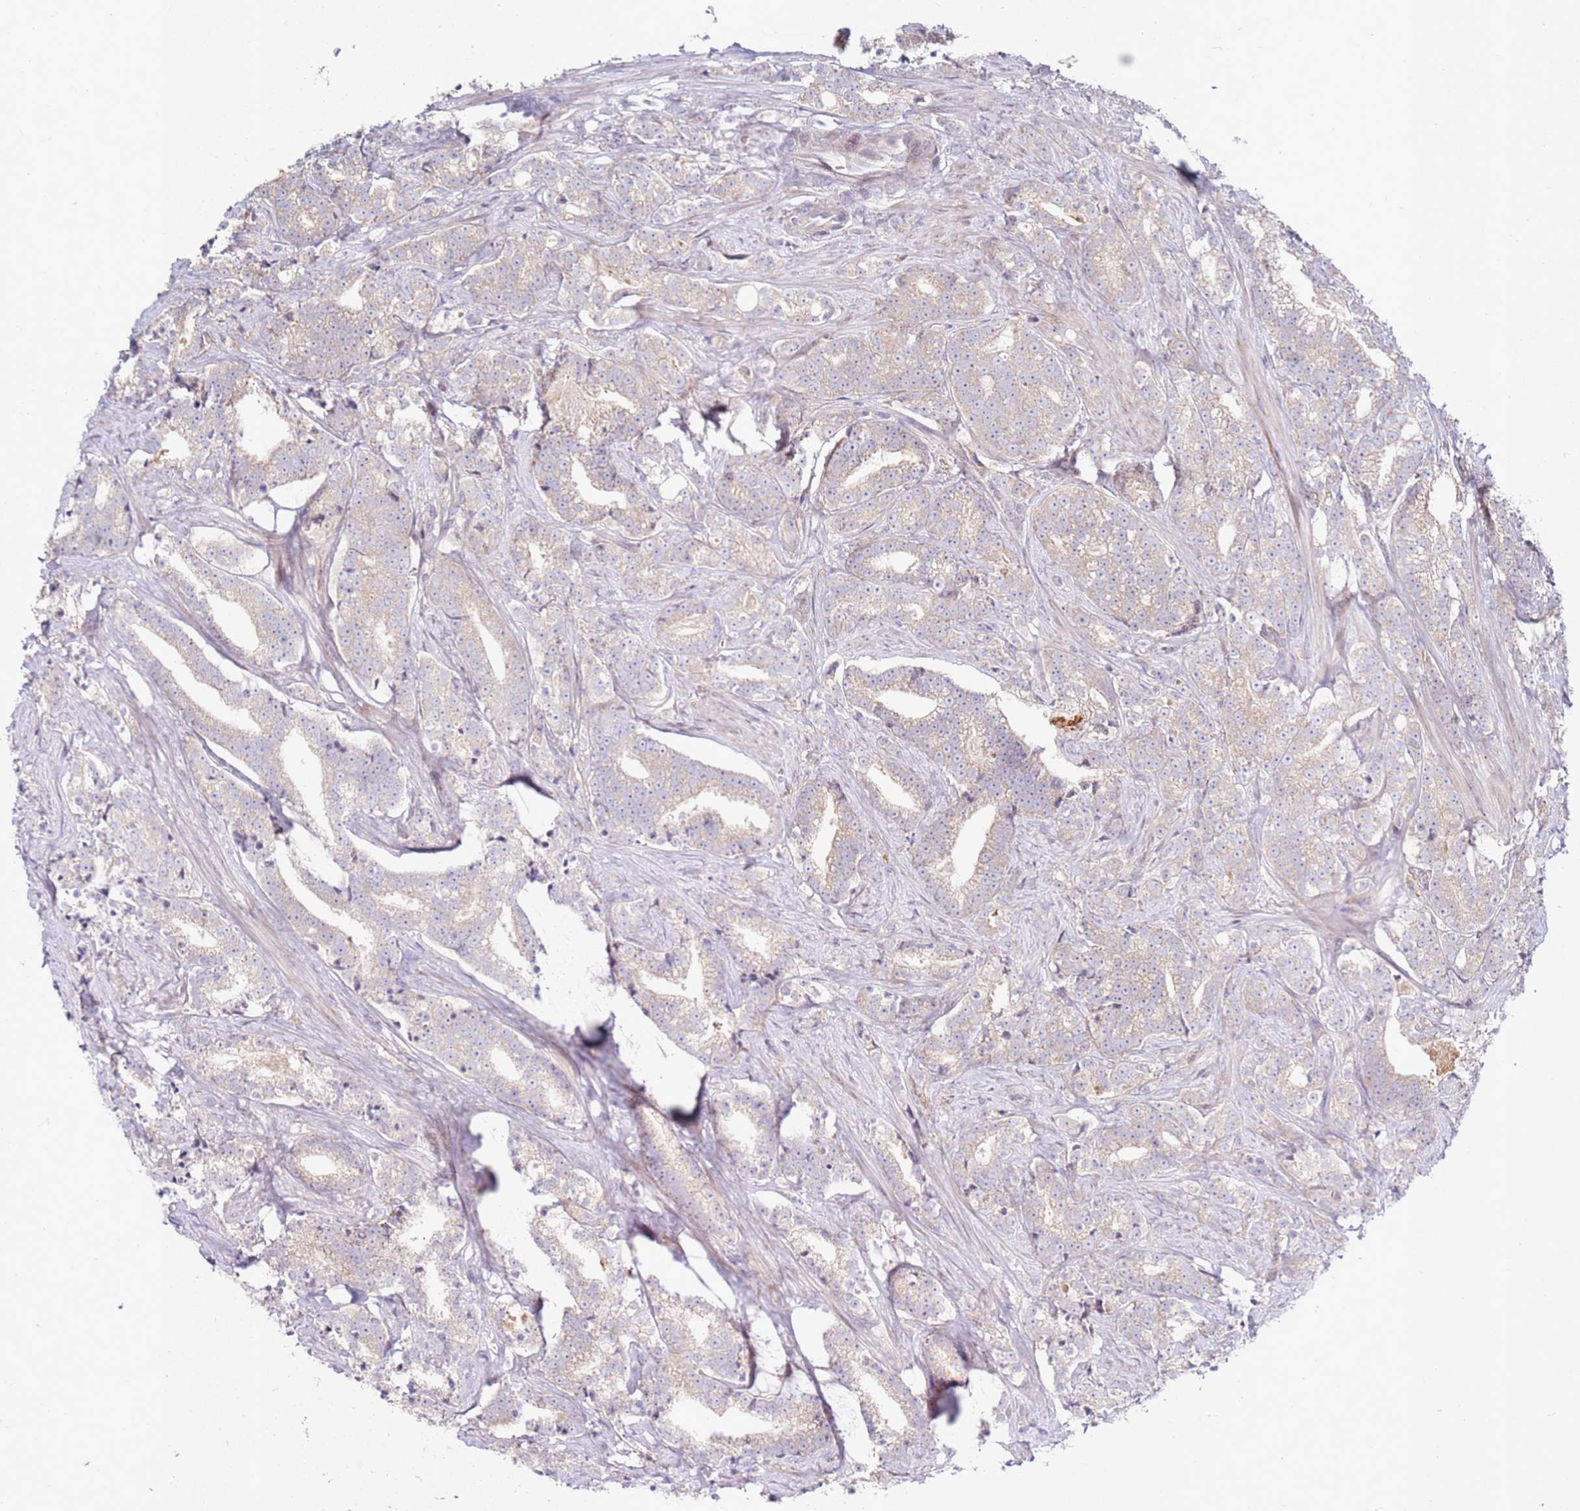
{"staining": {"intensity": "weak", "quantity": ">75%", "location": "cytoplasmic/membranous"}, "tissue": "prostate cancer", "cell_type": "Tumor cells", "image_type": "cancer", "snomed": [{"axis": "morphology", "description": "Adenocarcinoma, High grade"}, {"axis": "topography", "description": "Prostate"}], "caption": "Immunohistochemistry (IHC) photomicrograph of prostate cancer stained for a protein (brown), which displays low levels of weak cytoplasmic/membranous expression in approximately >75% of tumor cells.", "gene": "CNOT9", "patient": {"sex": "male", "age": 67}}